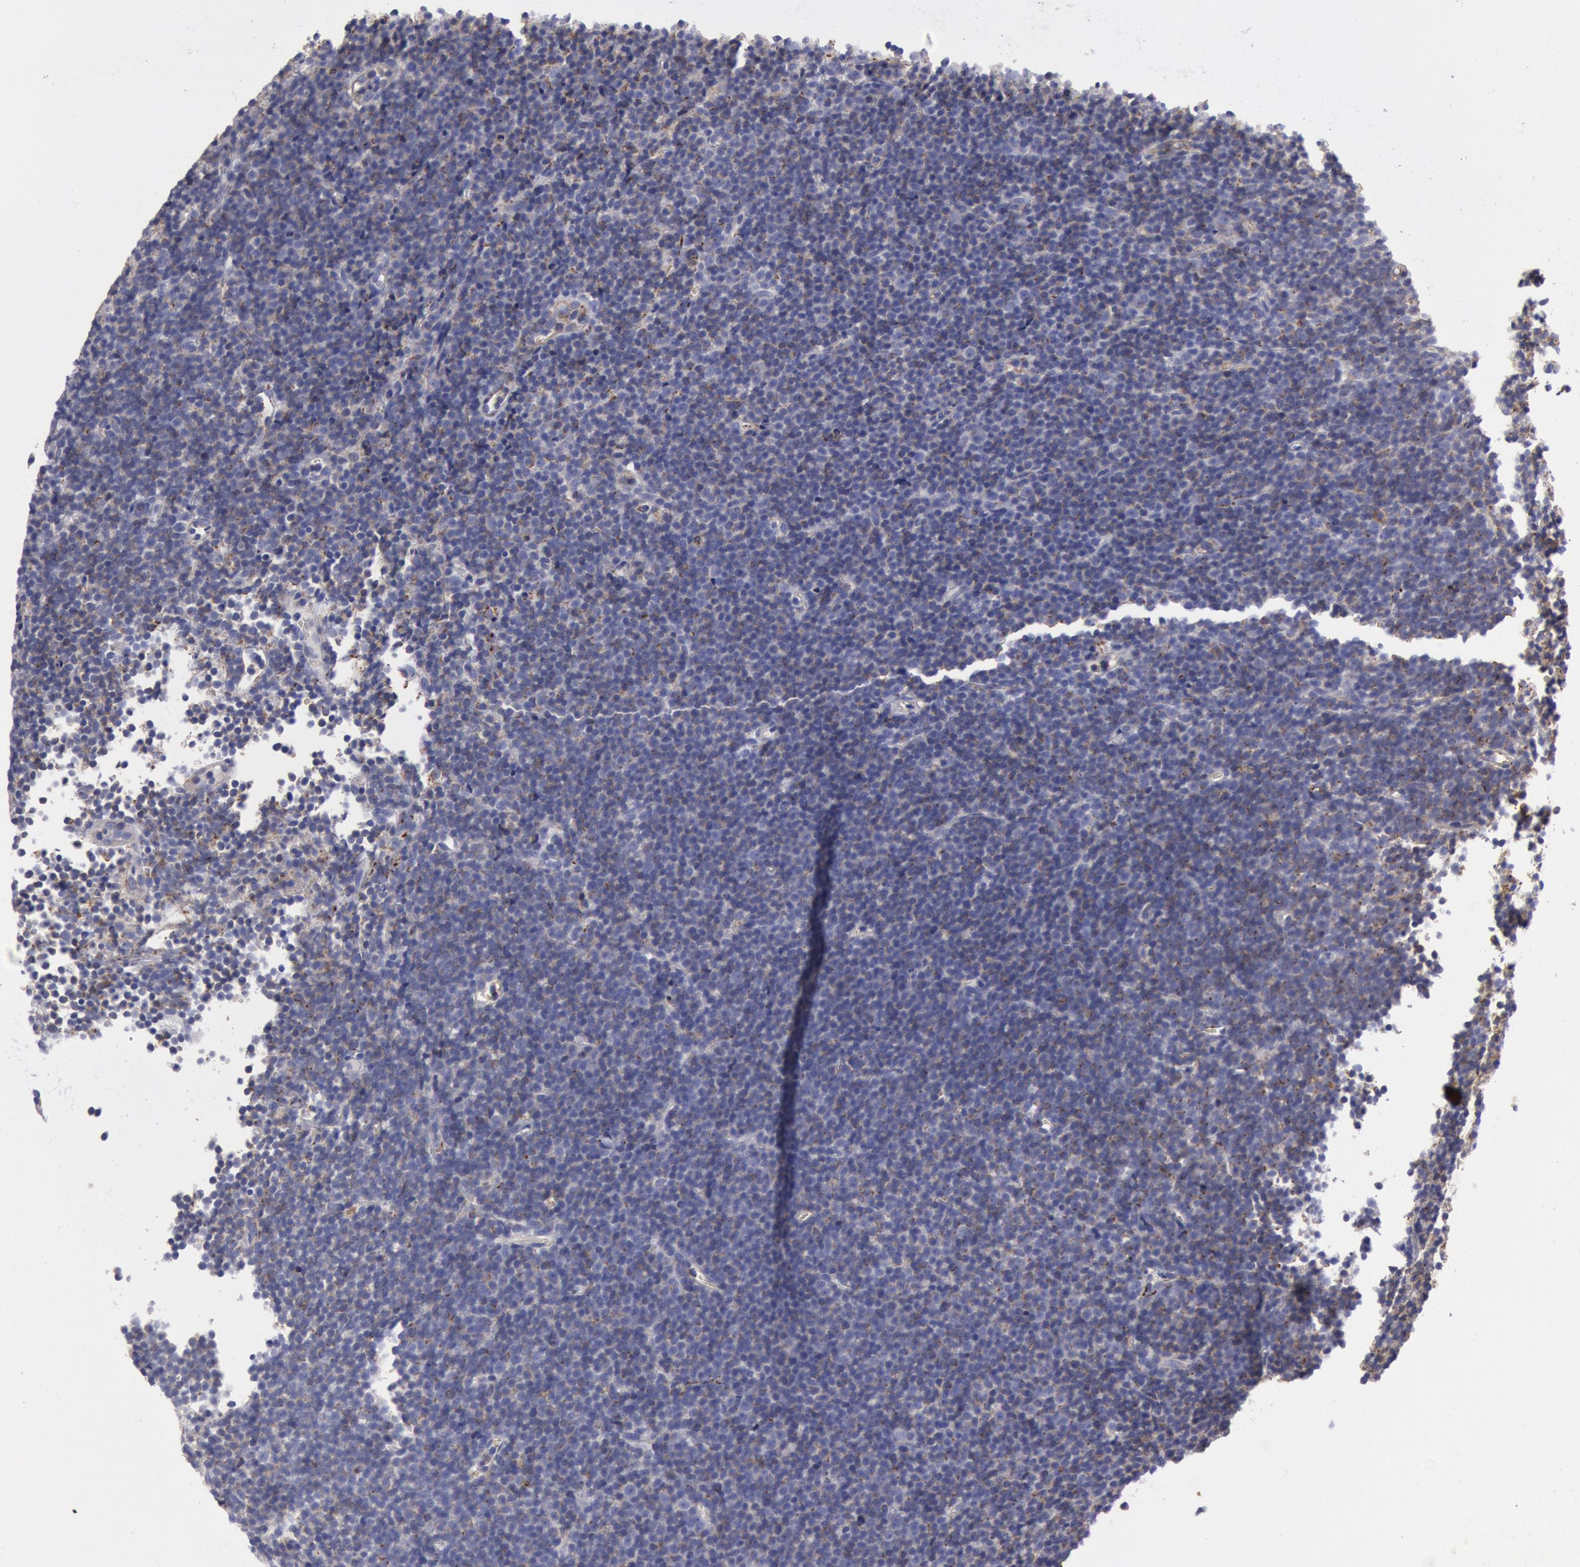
{"staining": {"intensity": "negative", "quantity": "none", "location": "none"}, "tissue": "lymphoma", "cell_type": "Tumor cells", "image_type": "cancer", "snomed": [{"axis": "morphology", "description": "Malignant lymphoma, non-Hodgkin's type, Low grade"}, {"axis": "topography", "description": "Lymph node"}], "caption": "A high-resolution image shows immunohistochemistry (IHC) staining of lymphoma, which displays no significant expression in tumor cells.", "gene": "FLOT1", "patient": {"sex": "male", "age": 57}}